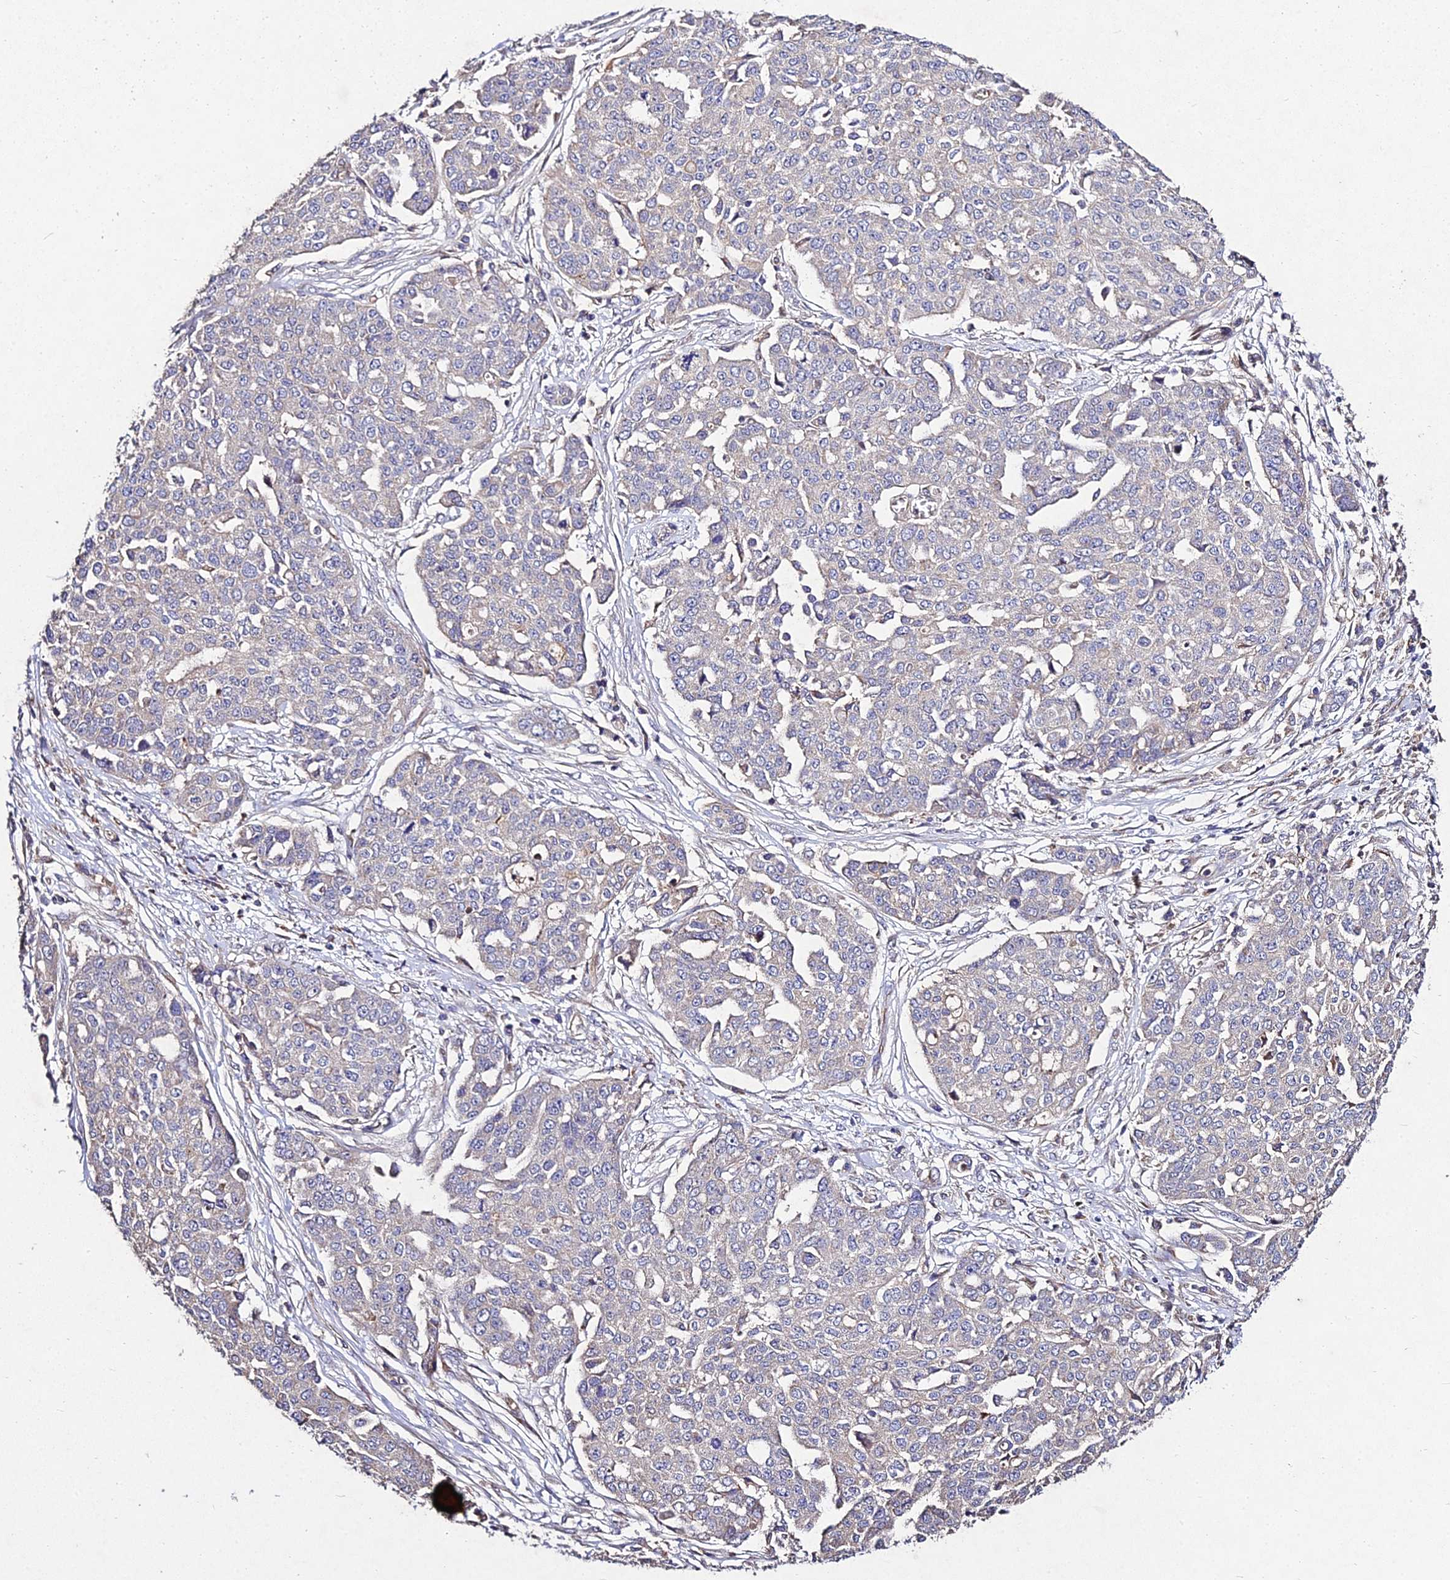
{"staining": {"intensity": "negative", "quantity": "none", "location": "none"}, "tissue": "ovarian cancer", "cell_type": "Tumor cells", "image_type": "cancer", "snomed": [{"axis": "morphology", "description": "Cystadenocarcinoma, serous, NOS"}, {"axis": "topography", "description": "Soft tissue"}, {"axis": "topography", "description": "Ovary"}], "caption": "Micrograph shows no protein positivity in tumor cells of ovarian cancer tissue.", "gene": "AP3M2", "patient": {"sex": "female", "age": 57}}